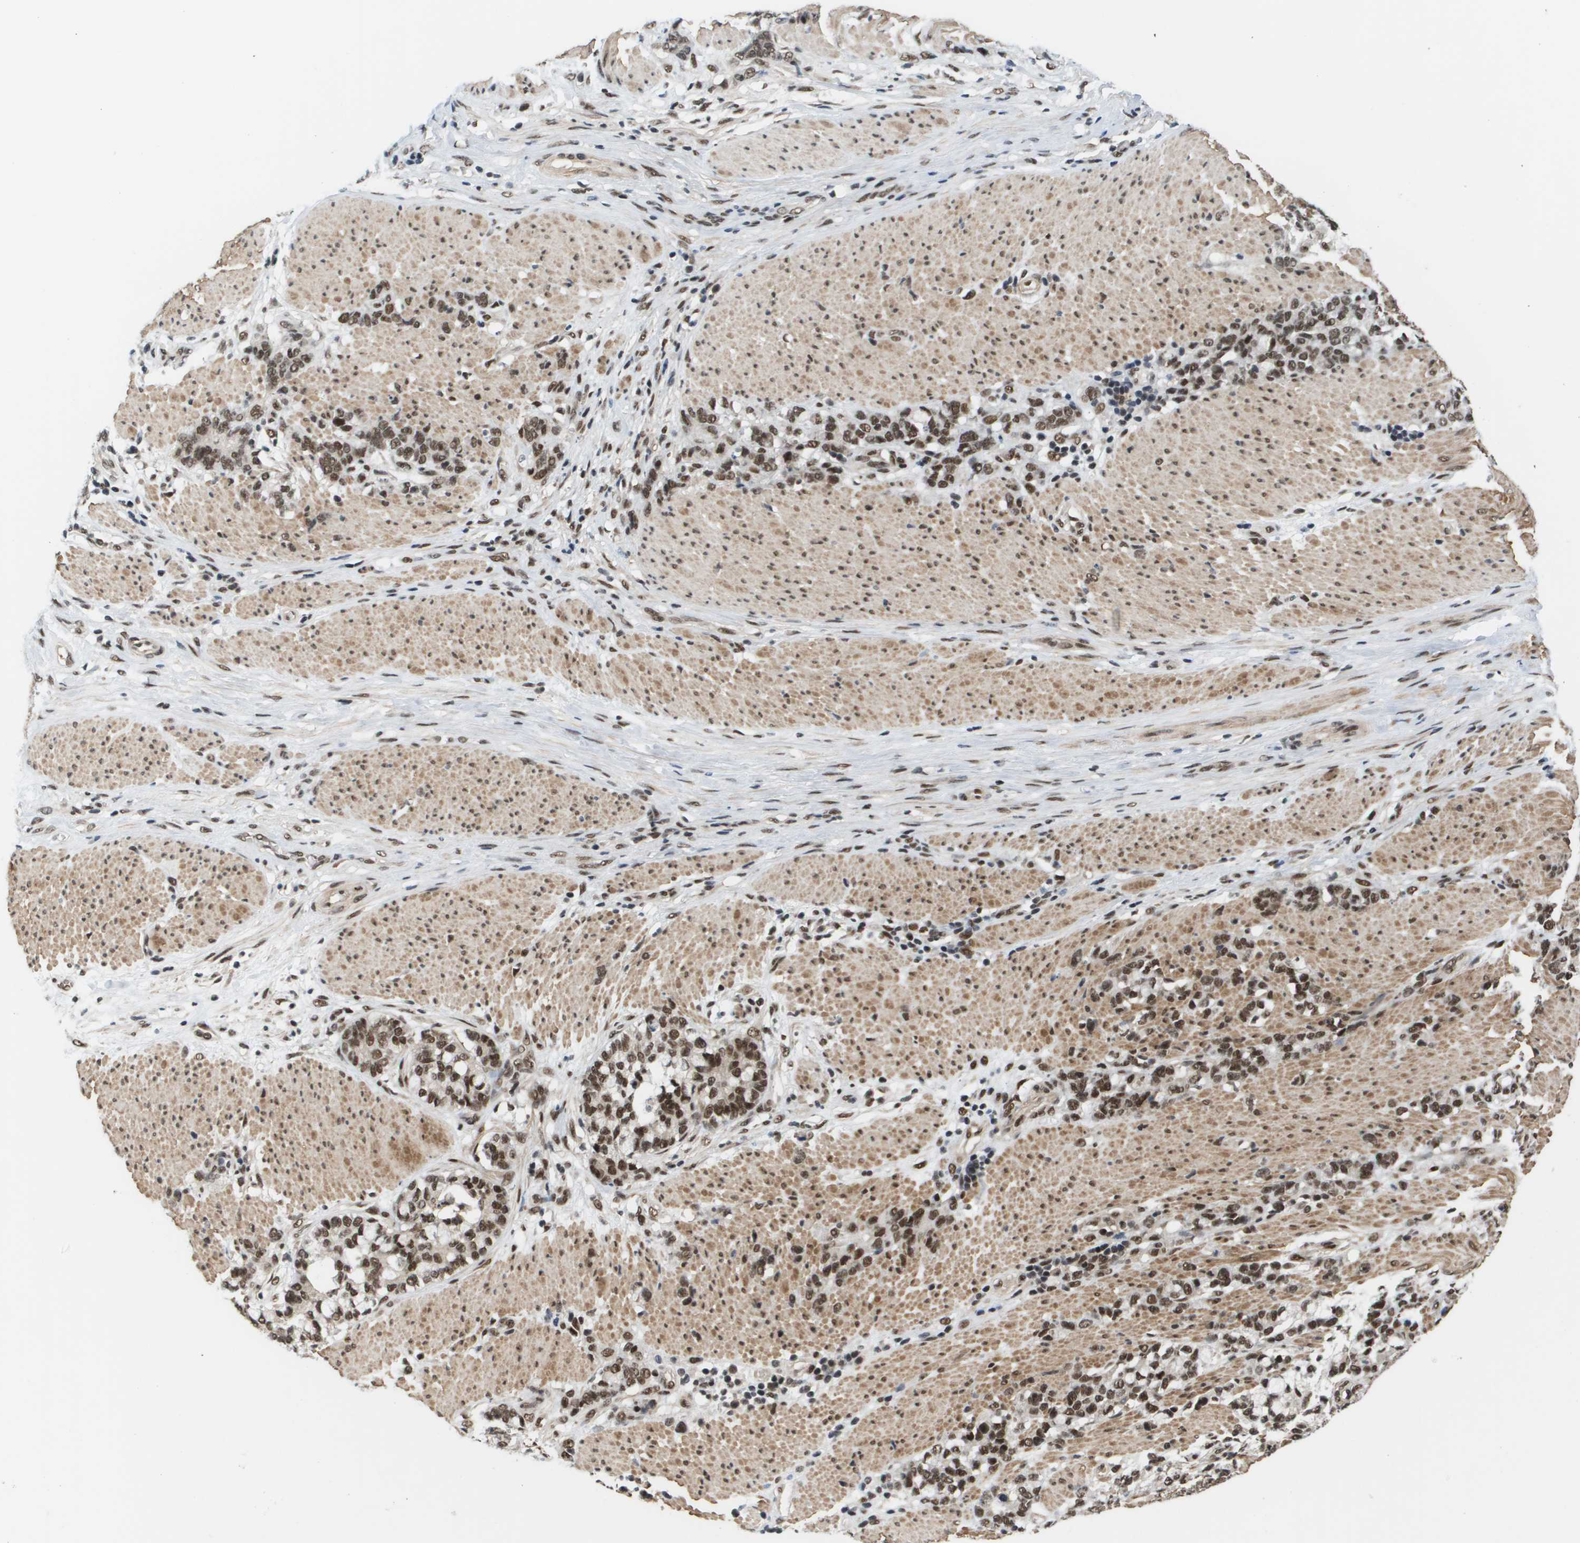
{"staining": {"intensity": "moderate", "quantity": ">75%", "location": "nuclear"}, "tissue": "stomach cancer", "cell_type": "Tumor cells", "image_type": "cancer", "snomed": [{"axis": "morphology", "description": "Adenocarcinoma, NOS"}, {"axis": "topography", "description": "Stomach, lower"}], "caption": "Adenocarcinoma (stomach) stained with DAB (3,3'-diaminobenzidine) immunohistochemistry (IHC) displays medium levels of moderate nuclear expression in about >75% of tumor cells. (brown staining indicates protein expression, while blue staining denotes nuclei).", "gene": "PRCC", "patient": {"sex": "male", "age": 88}}